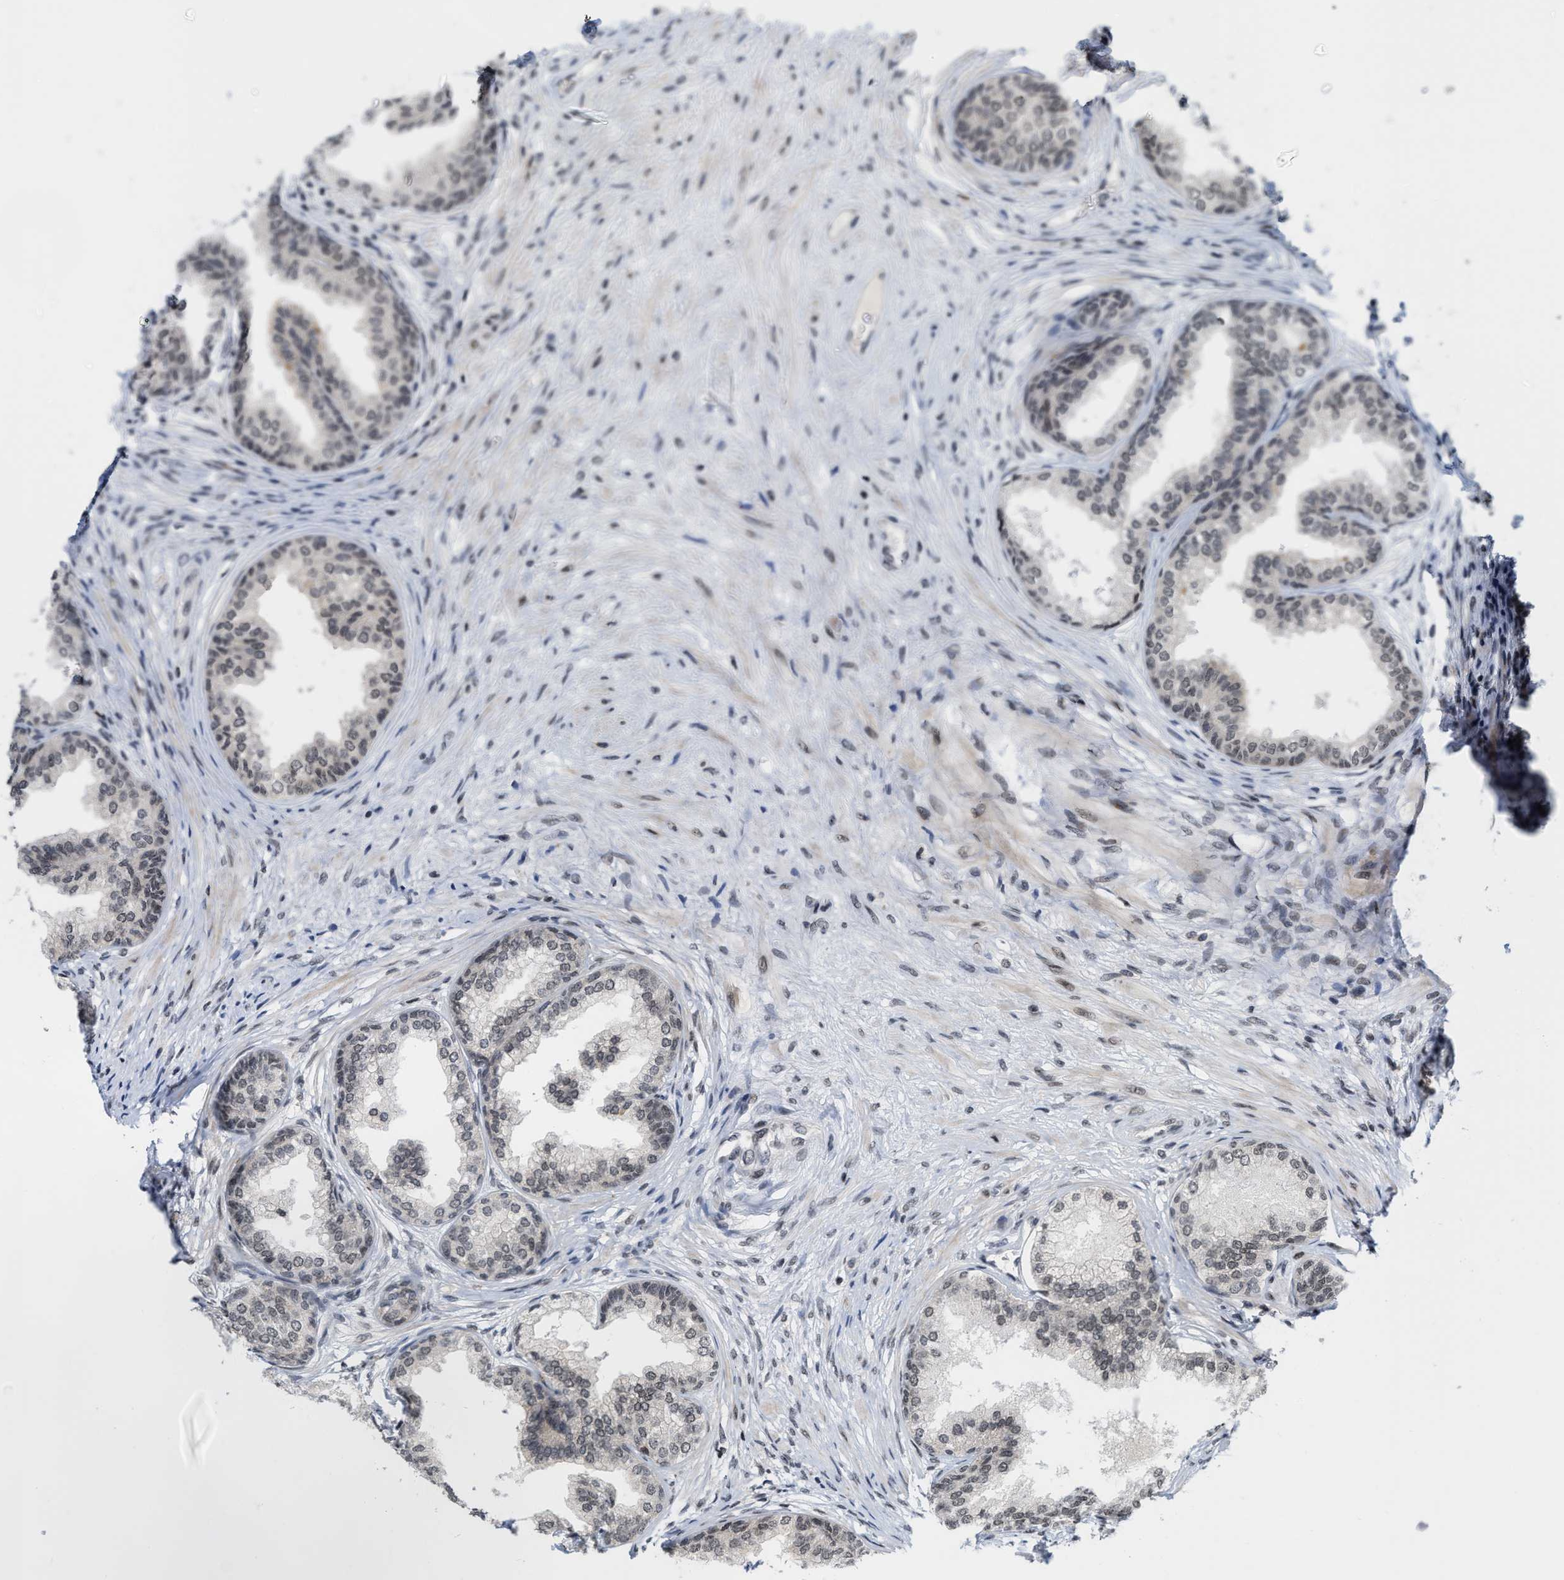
{"staining": {"intensity": "weak", "quantity": ">75%", "location": "nuclear"}, "tissue": "prostate", "cell_type": "Glandular cells", "image_type": "normal", "snomed": [{"axis": "morphology", "description": "Normal tissue, NOS"}, {"axis": "topography", "description": "Prostate"}], "caption": "The photomicrograph displays staining of unremarkable prostate, revealing weak nuclear protein positivity (brown color) within glandular cells.", "gene": "ANKRD6", "patient": {"sex": "male", "age": 76}}